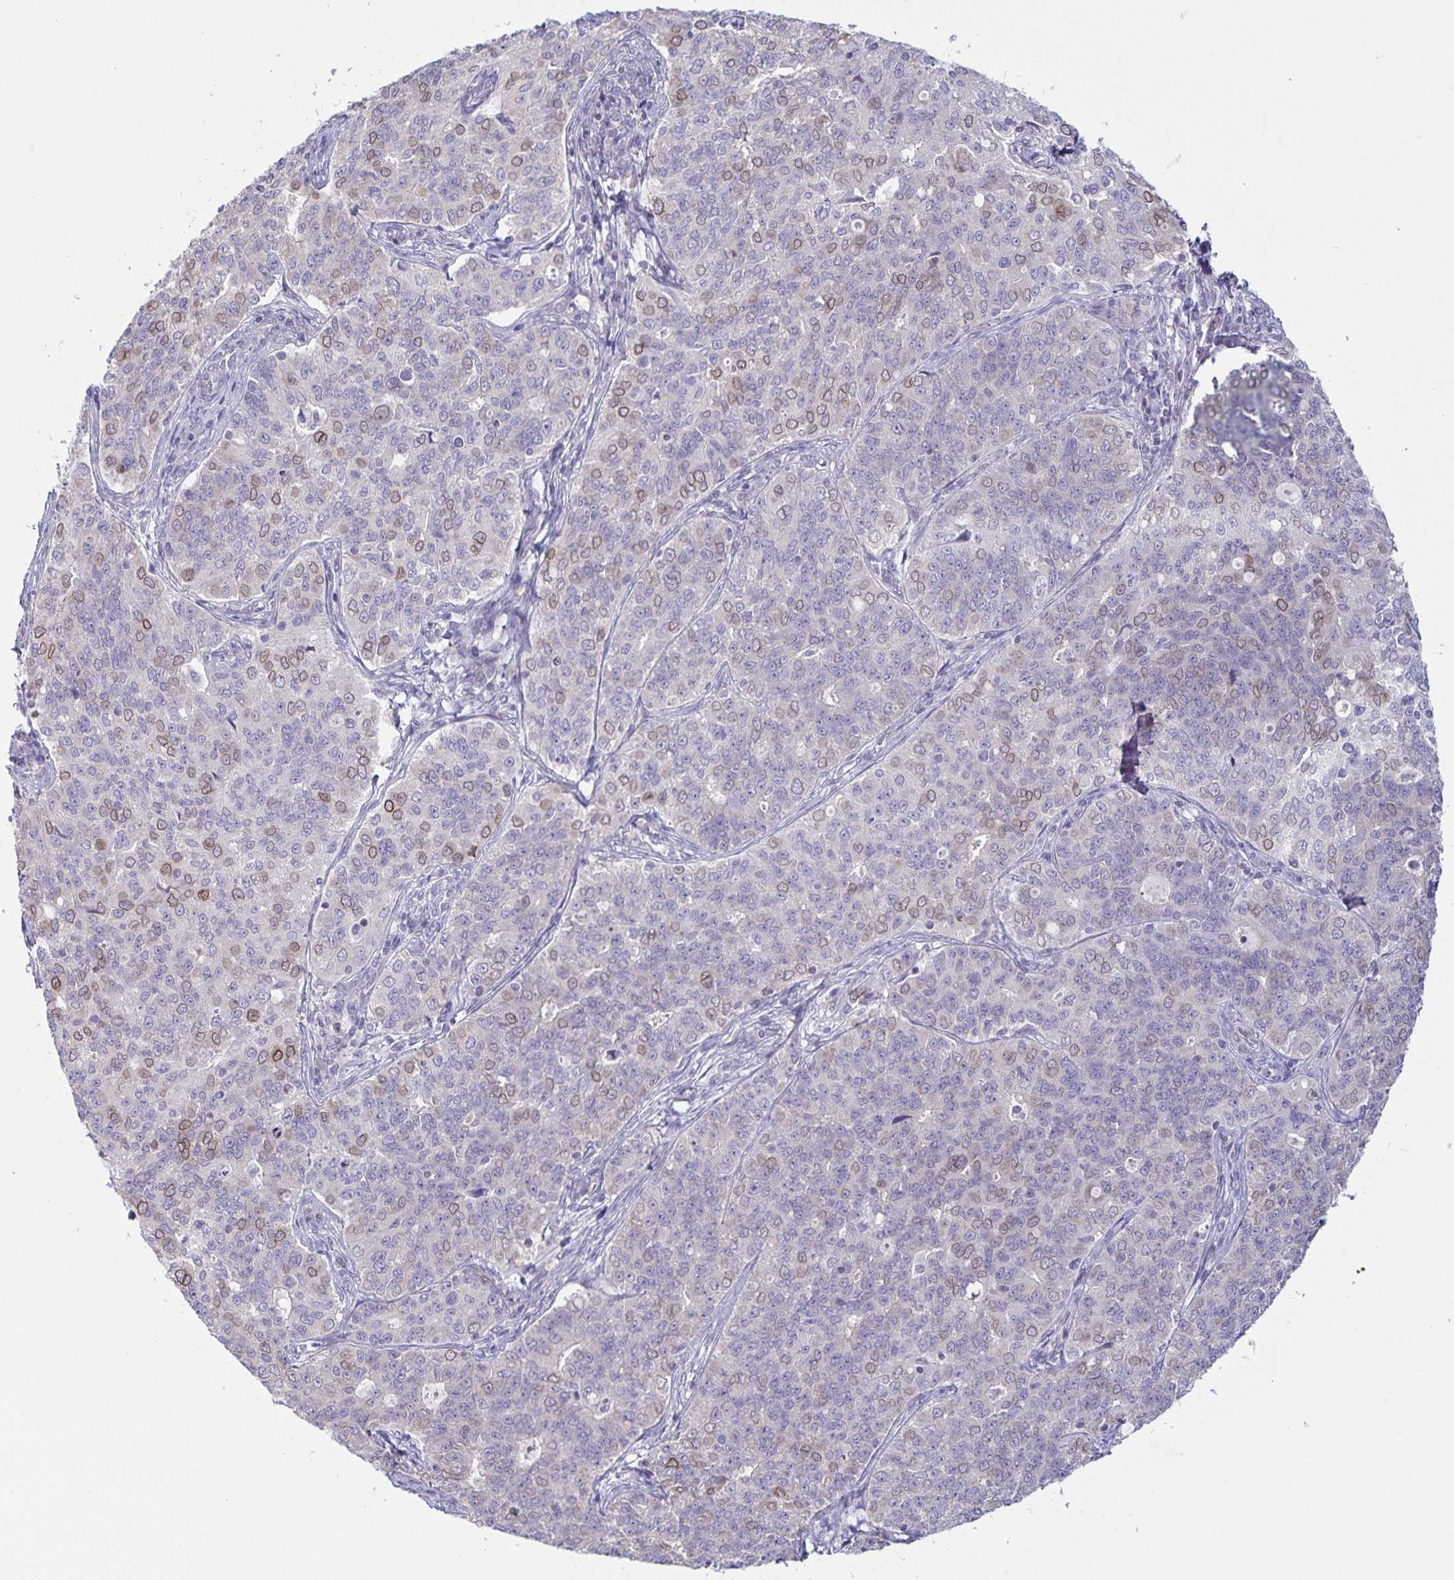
{"staining": {"intensity": "weak", "quantity": "<25%", "location": "cytoplasmic/membranous,nuclear"}, "tissue": "endometrial cancer", "cell_type": "Tumor cells", "image_type": "cancer", "snomed": [{"axis": "morphology", "description": "Adenocarcinoma, NOS"}, {"axis": "topography", "description": "Endometrium"}], "caption": "Endometrial cancer (adenocarcinoma) was stained to show a protein in brown. There is no significant staining in tumor cells.", "gene": "SYNE2", "patient": {"sex": "female", "age": 43}}